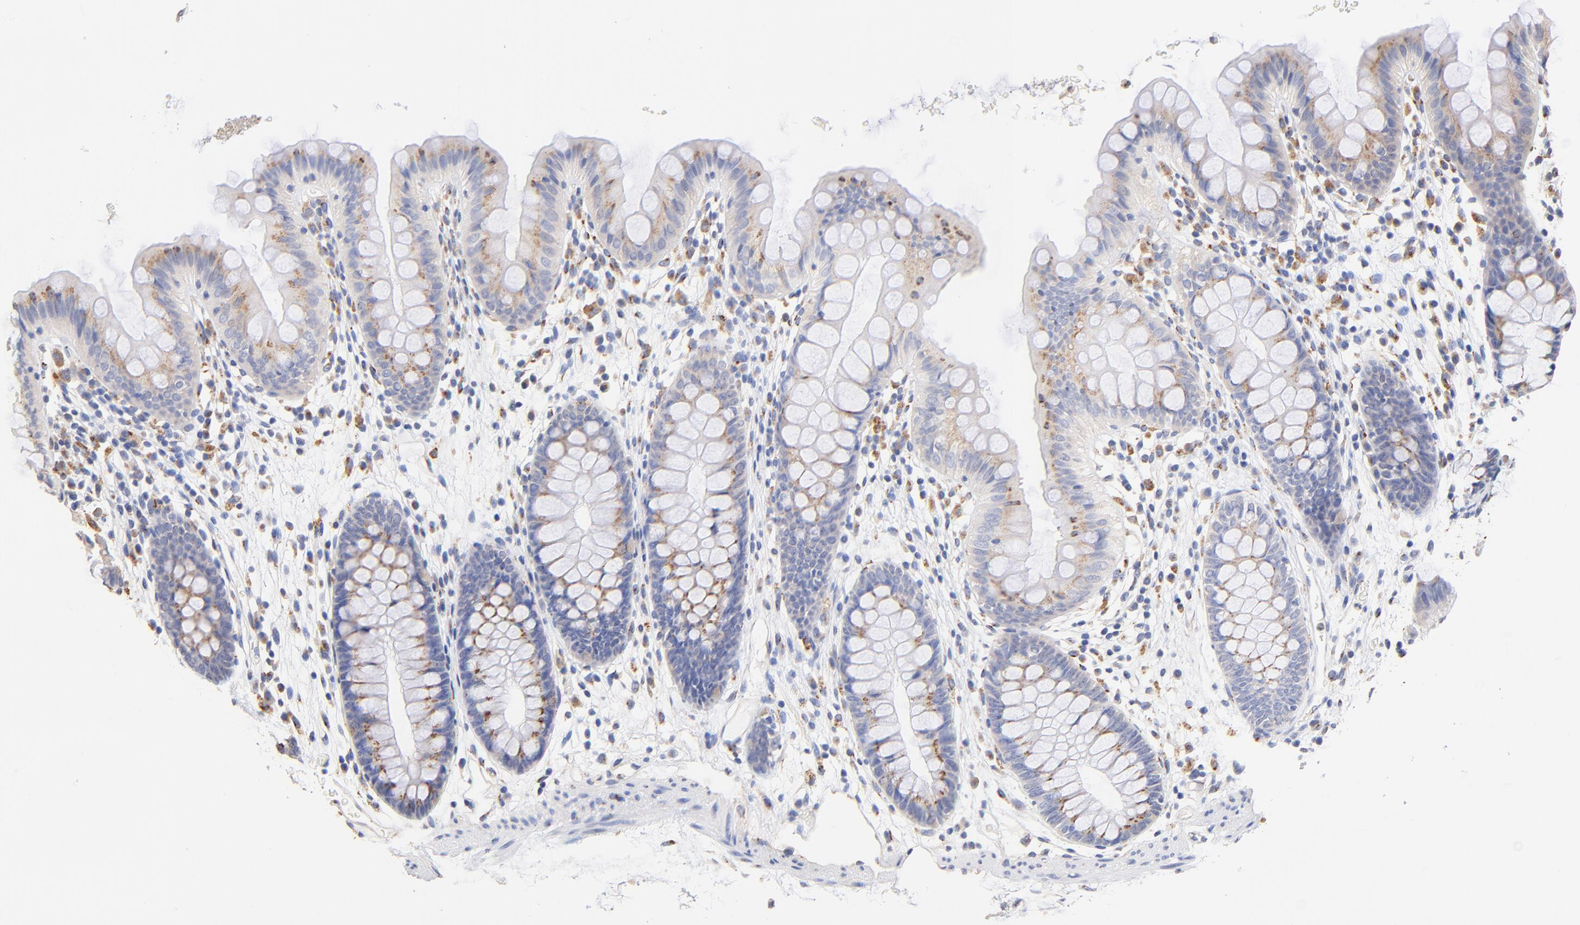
{"staining": {"intensity": "weak", "quantity": "25%-75%", "location": "cytoplasmic/membranous"}, "tissue": "colon", "cell_type": "Endothelial cells", "image_type": "normal", "snomed": [{"axis": "morphology", "description": "Normal tissue, NOS"}, {"axis": "topography", "description": "Smooth muscle"}, {"axis": "topography", "description": "Colon"}], "caption": "A high-resolution photomicrograph shows IHC staining of unremarkable colon, which shows weak cytoplasmic/membranous staining in approximately 25%-75% of endothelial cells. The protein of interest is shown in brown color, while the nuclei are stained blue.", "gene": "FMNL3", "patient": {"sex": "male", "age": 67}}